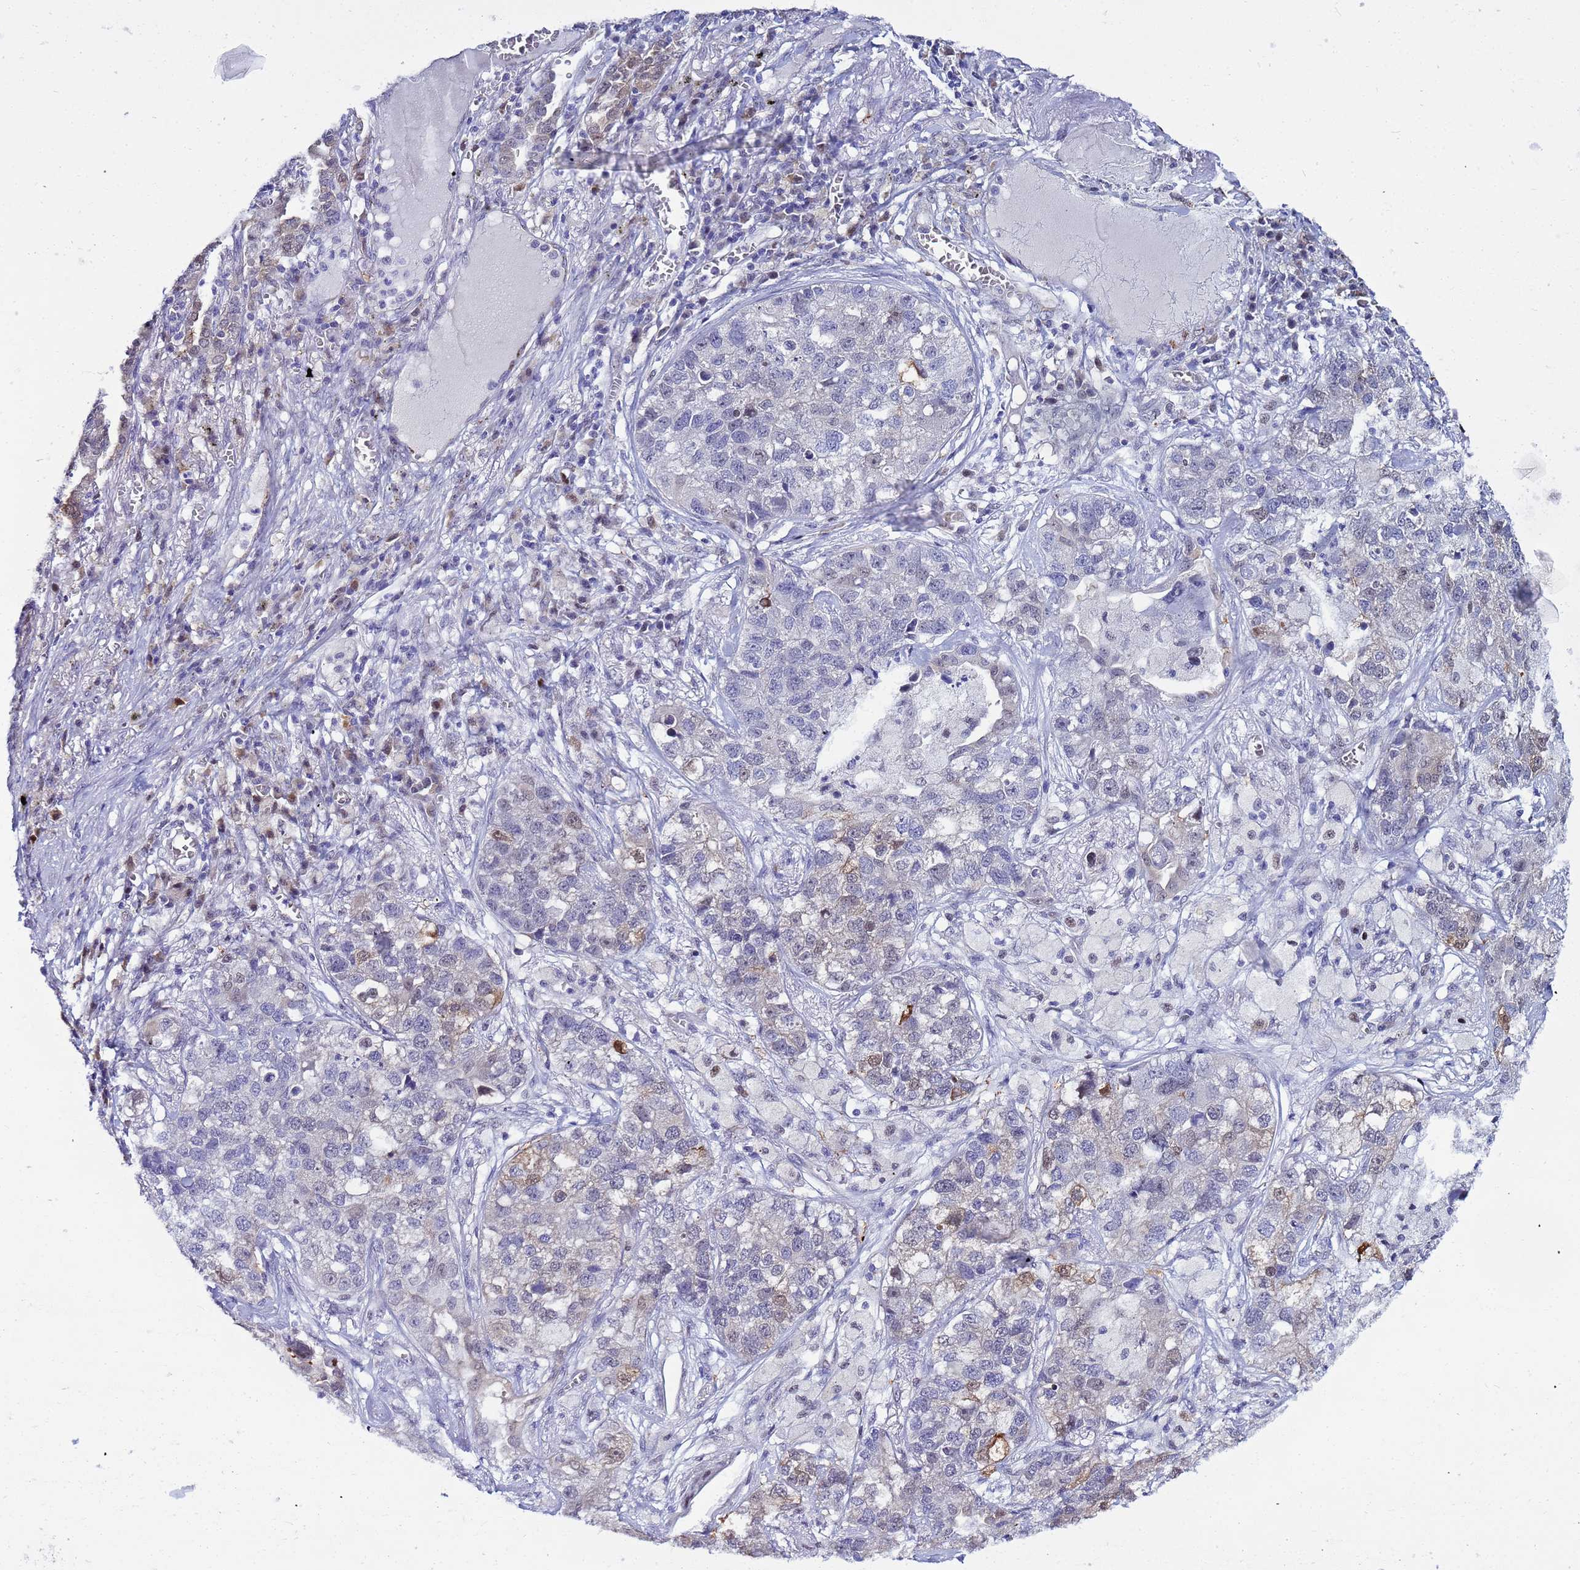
{"staining": {"intensity": "weak", "quantity": "<25%", "location": "nuclear"}, "tissue": "lung cancer", "cell_type": "Tumor cells", "image_type": "cancer", "snomed": [{"axis": "morphology", "description": "Adenocarcinoma, NOS"}, {"axis": "topography", "description": "Lung"}], "caption": "Lung cancer (adenocarcinoma) was stained to show a protein in brown. There is no significant expression in tumor cells. Nuclei are stained in blue.", "gene": "SLC25A37", "patient": {"sex": "male", "age": 49}}